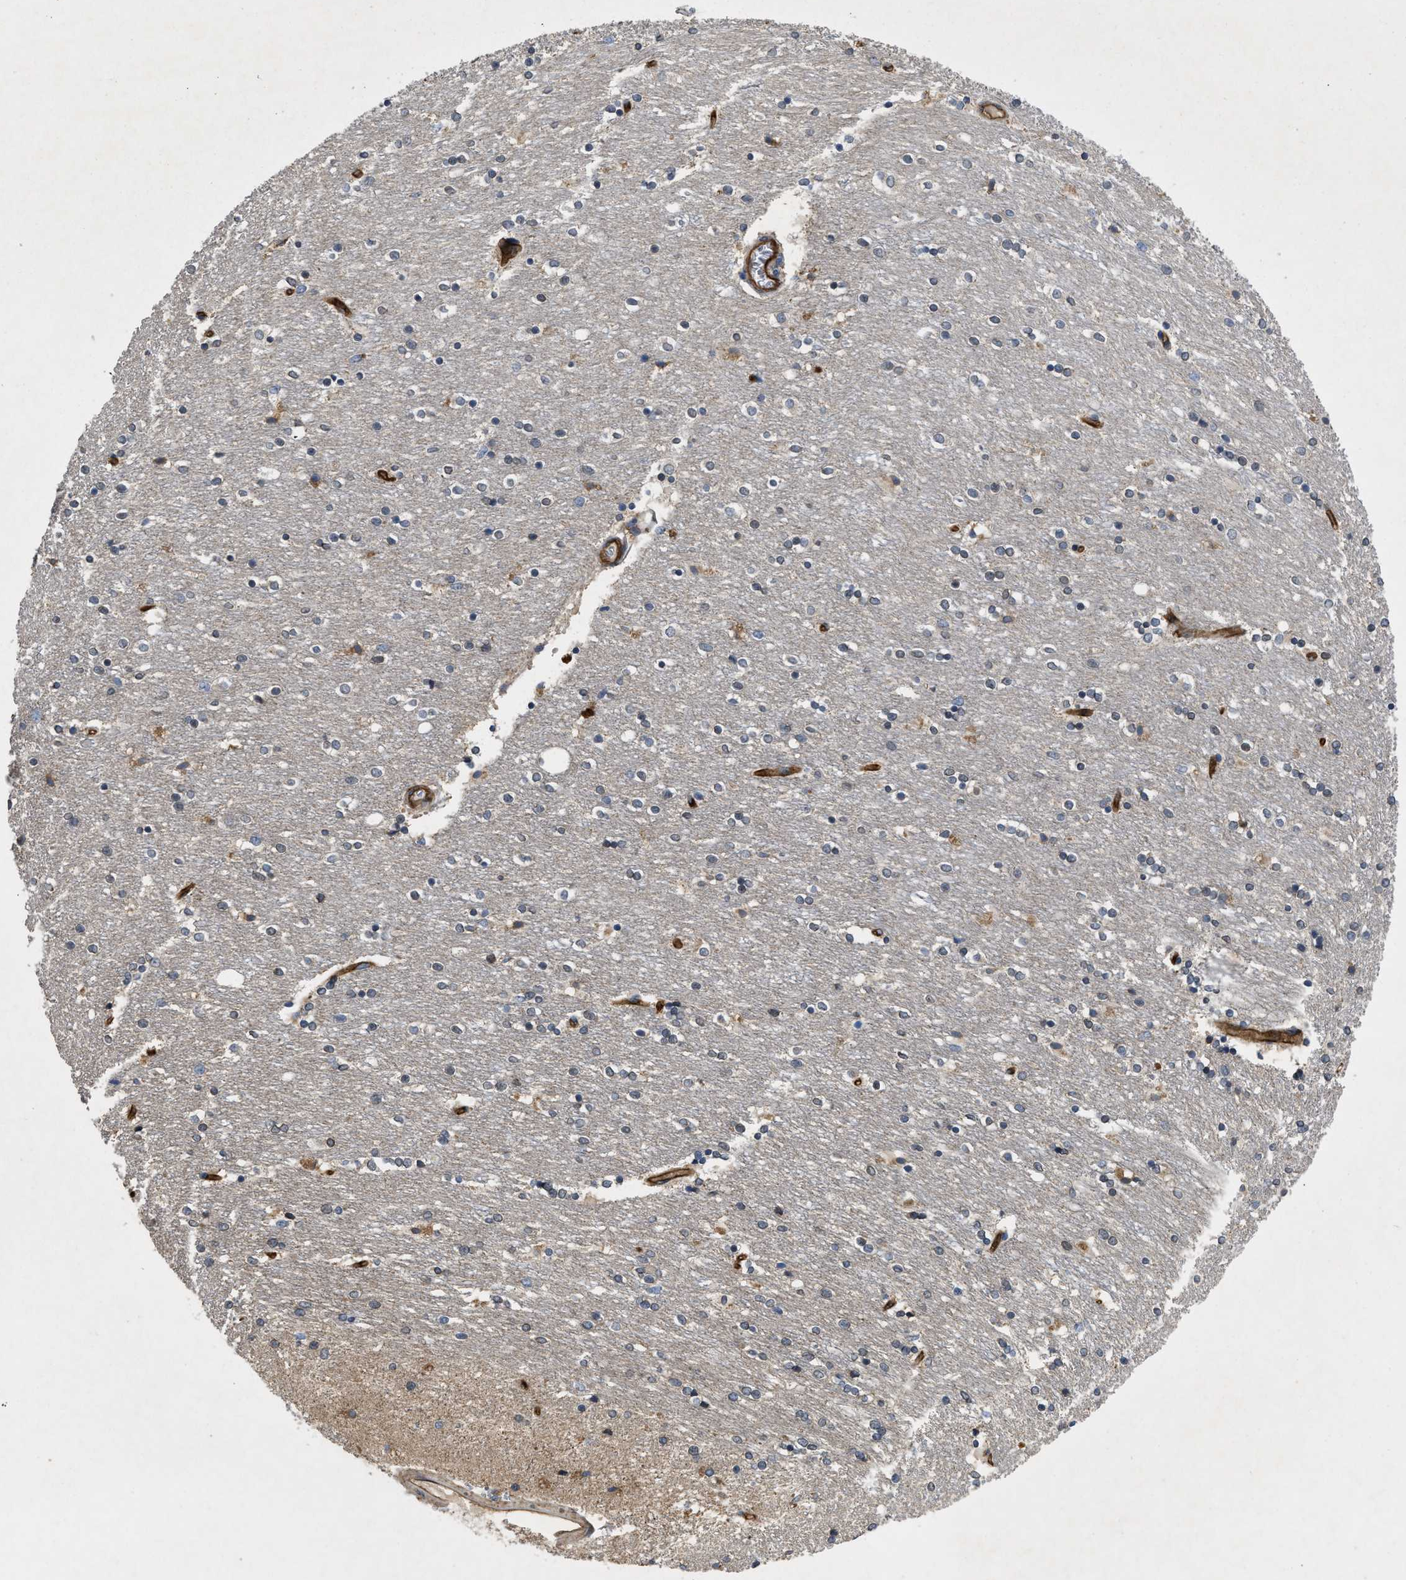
{"staining": {"intensity": "weak", "quantity": "<25%", "location": "cytoplasmic/membranous"}, "tissue": "caudate", "cell_type": "Glial cells", "image_type": "normal", "snomed": [{"axis": "morphology", "description": "Normal tissue, NOS"}, {"axis": "topography", "description": "Lateral ventricle wall"}], "caption": "Glial cells show no significant protein staining in unremarkable caudate.", "gene": "HSPA12B", "patient": {"sex": "female", "age": 54}}